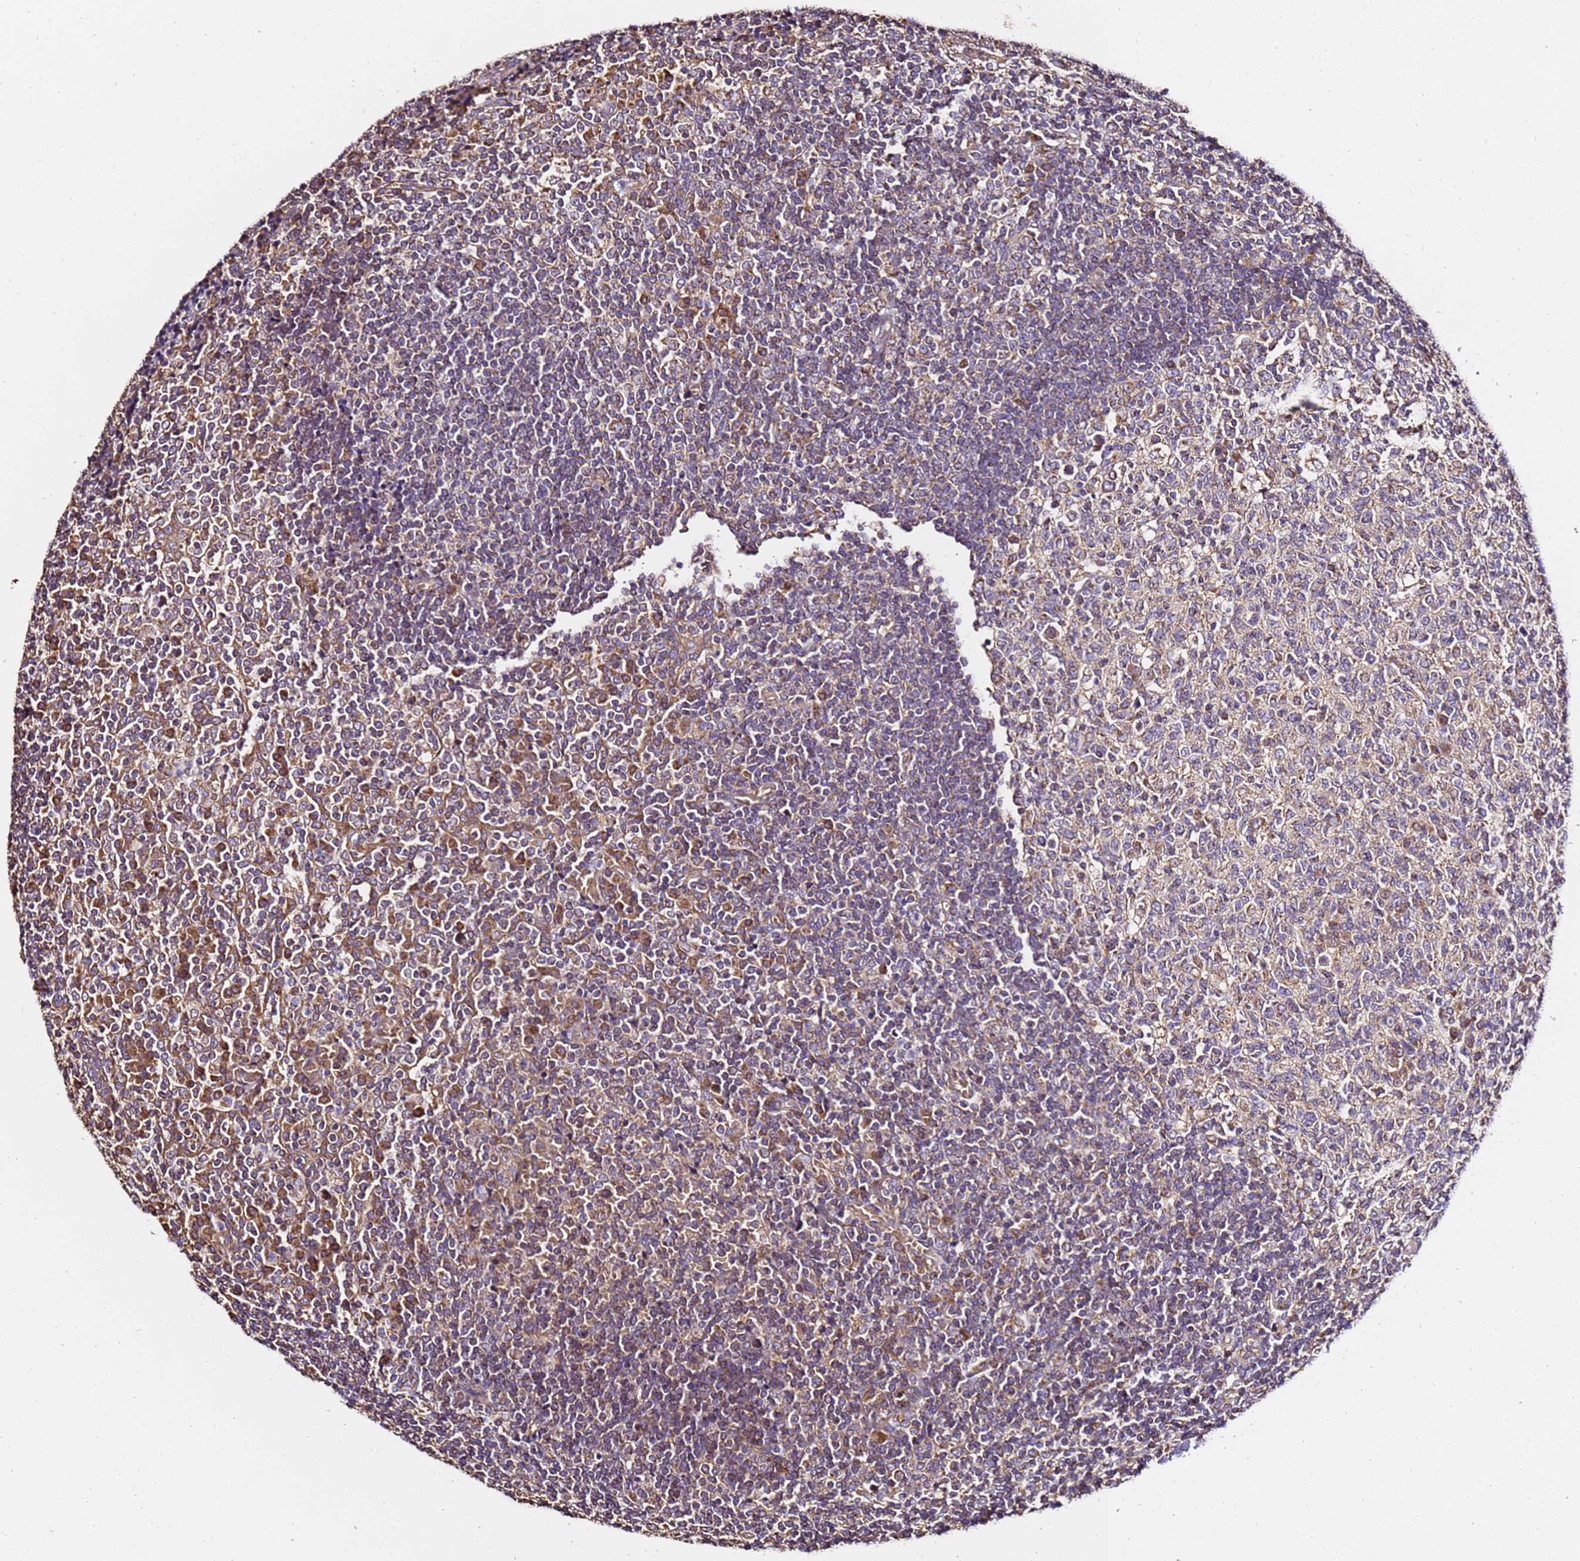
{"staining": {"intensity": "weak", "quantity": "<25%", "location": "cytoplasmic/membranous"}, "tissue": "tonsil", "cell_type": "Germinal center cells", "image_type": "normal", "snomed": [{"axis": "morphology", "description": "Normal tissue, NOS"}, {"axis": "topography", "description": "Tonsil"}], "caption": "An IHC photomicrograph of unremarkable tonsil is shown. There is no staining in germinal center cells of tonsil.", "gene": "LRRIQ1", "patient": {"sex": "female", "age": 19}}